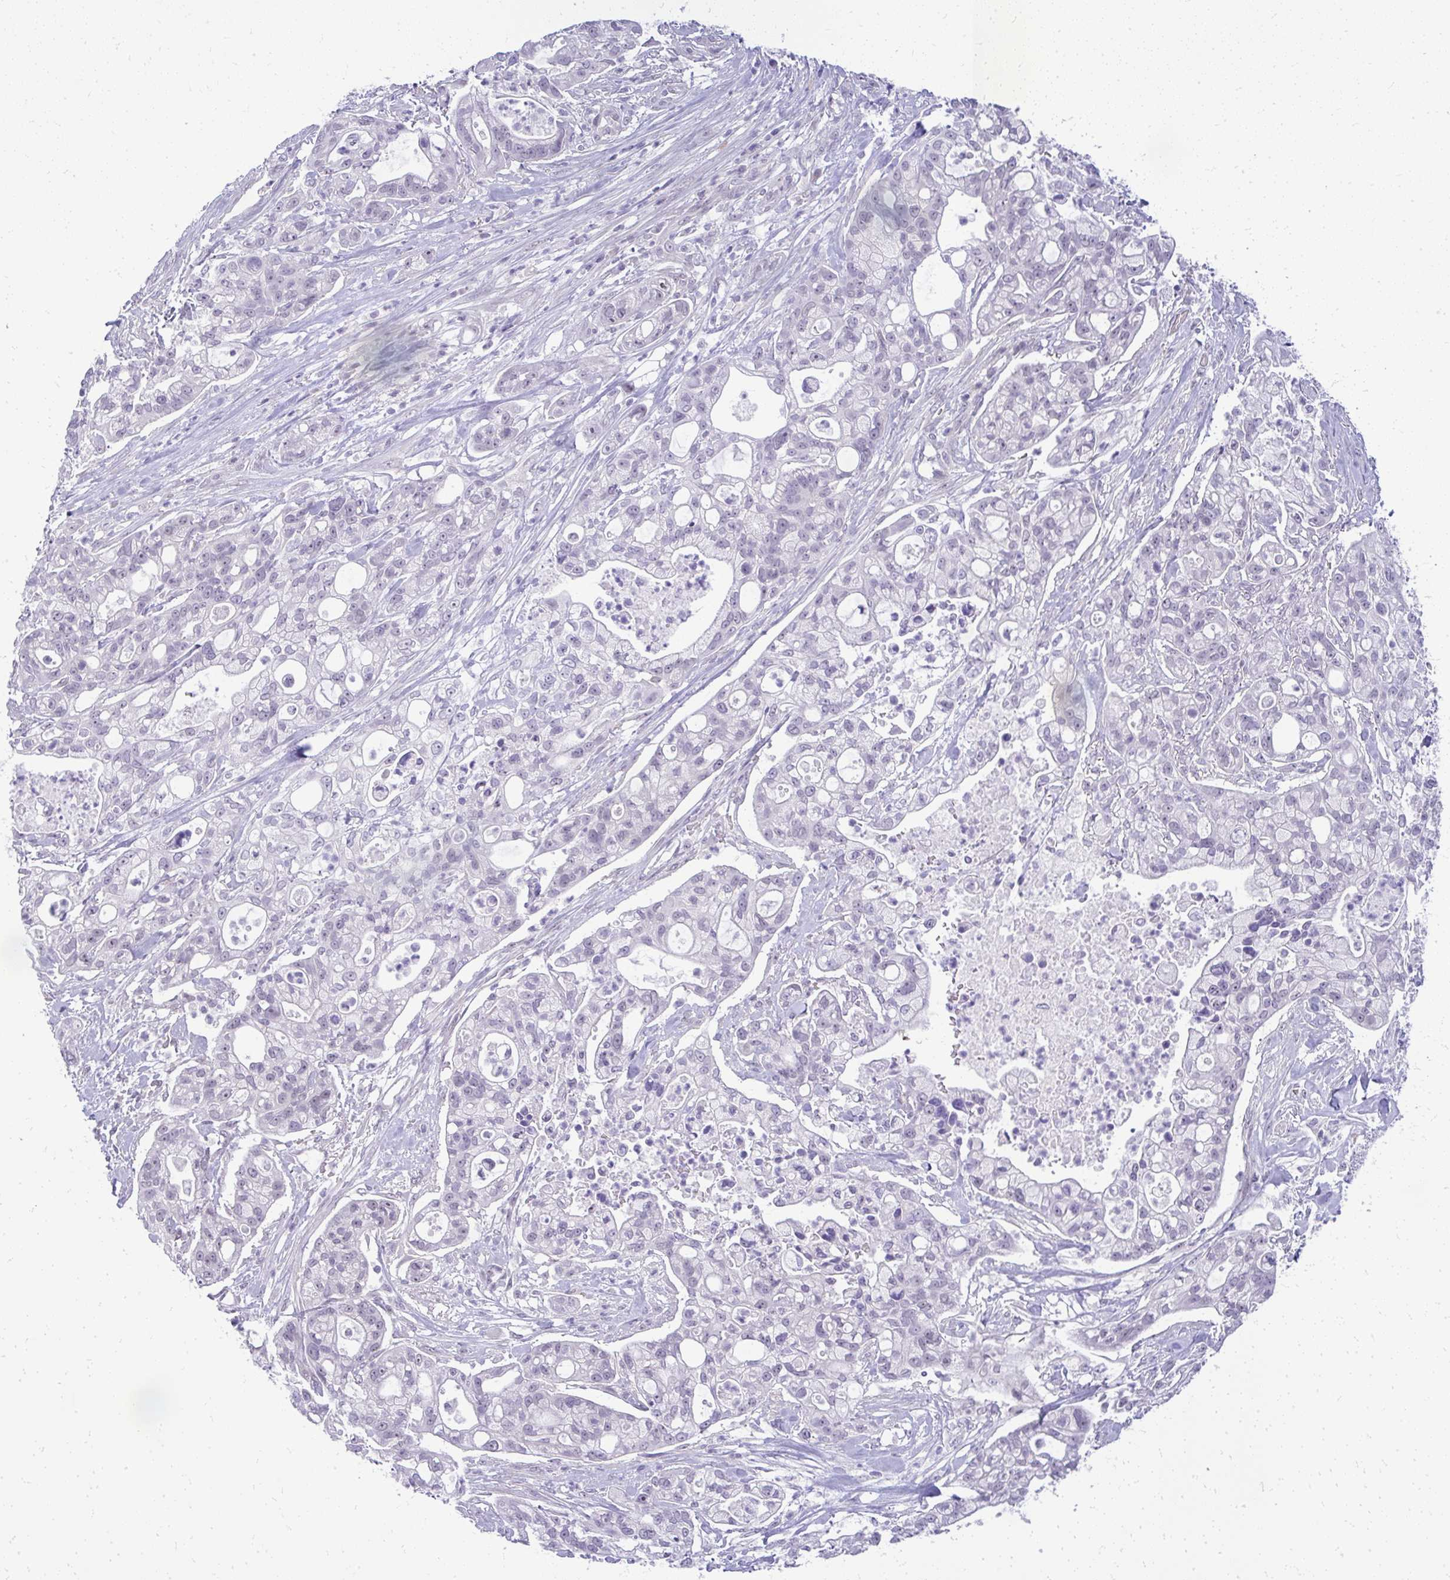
{"staining": {"intensity": "negative", "quantity": "none", "location": "none"}, "tissue": "pancreatic cancer", "cell_type": "Tumor cells", "image_type": "cancer", "snomed": [{"axis": "morphology", "description": "Adenocarcinoma, NOS"}, {"axis": "topography", "description": "Pancreas"}], "caption": "DAB (3,3'-diaminobenzidine) immunohistochemical staining of pancreatic cancer (adenocarcinoma) demonstrates no significant expression in tumor cells.", "gene": "TEX33", "patient": {"sex": "female", "age": 69}}